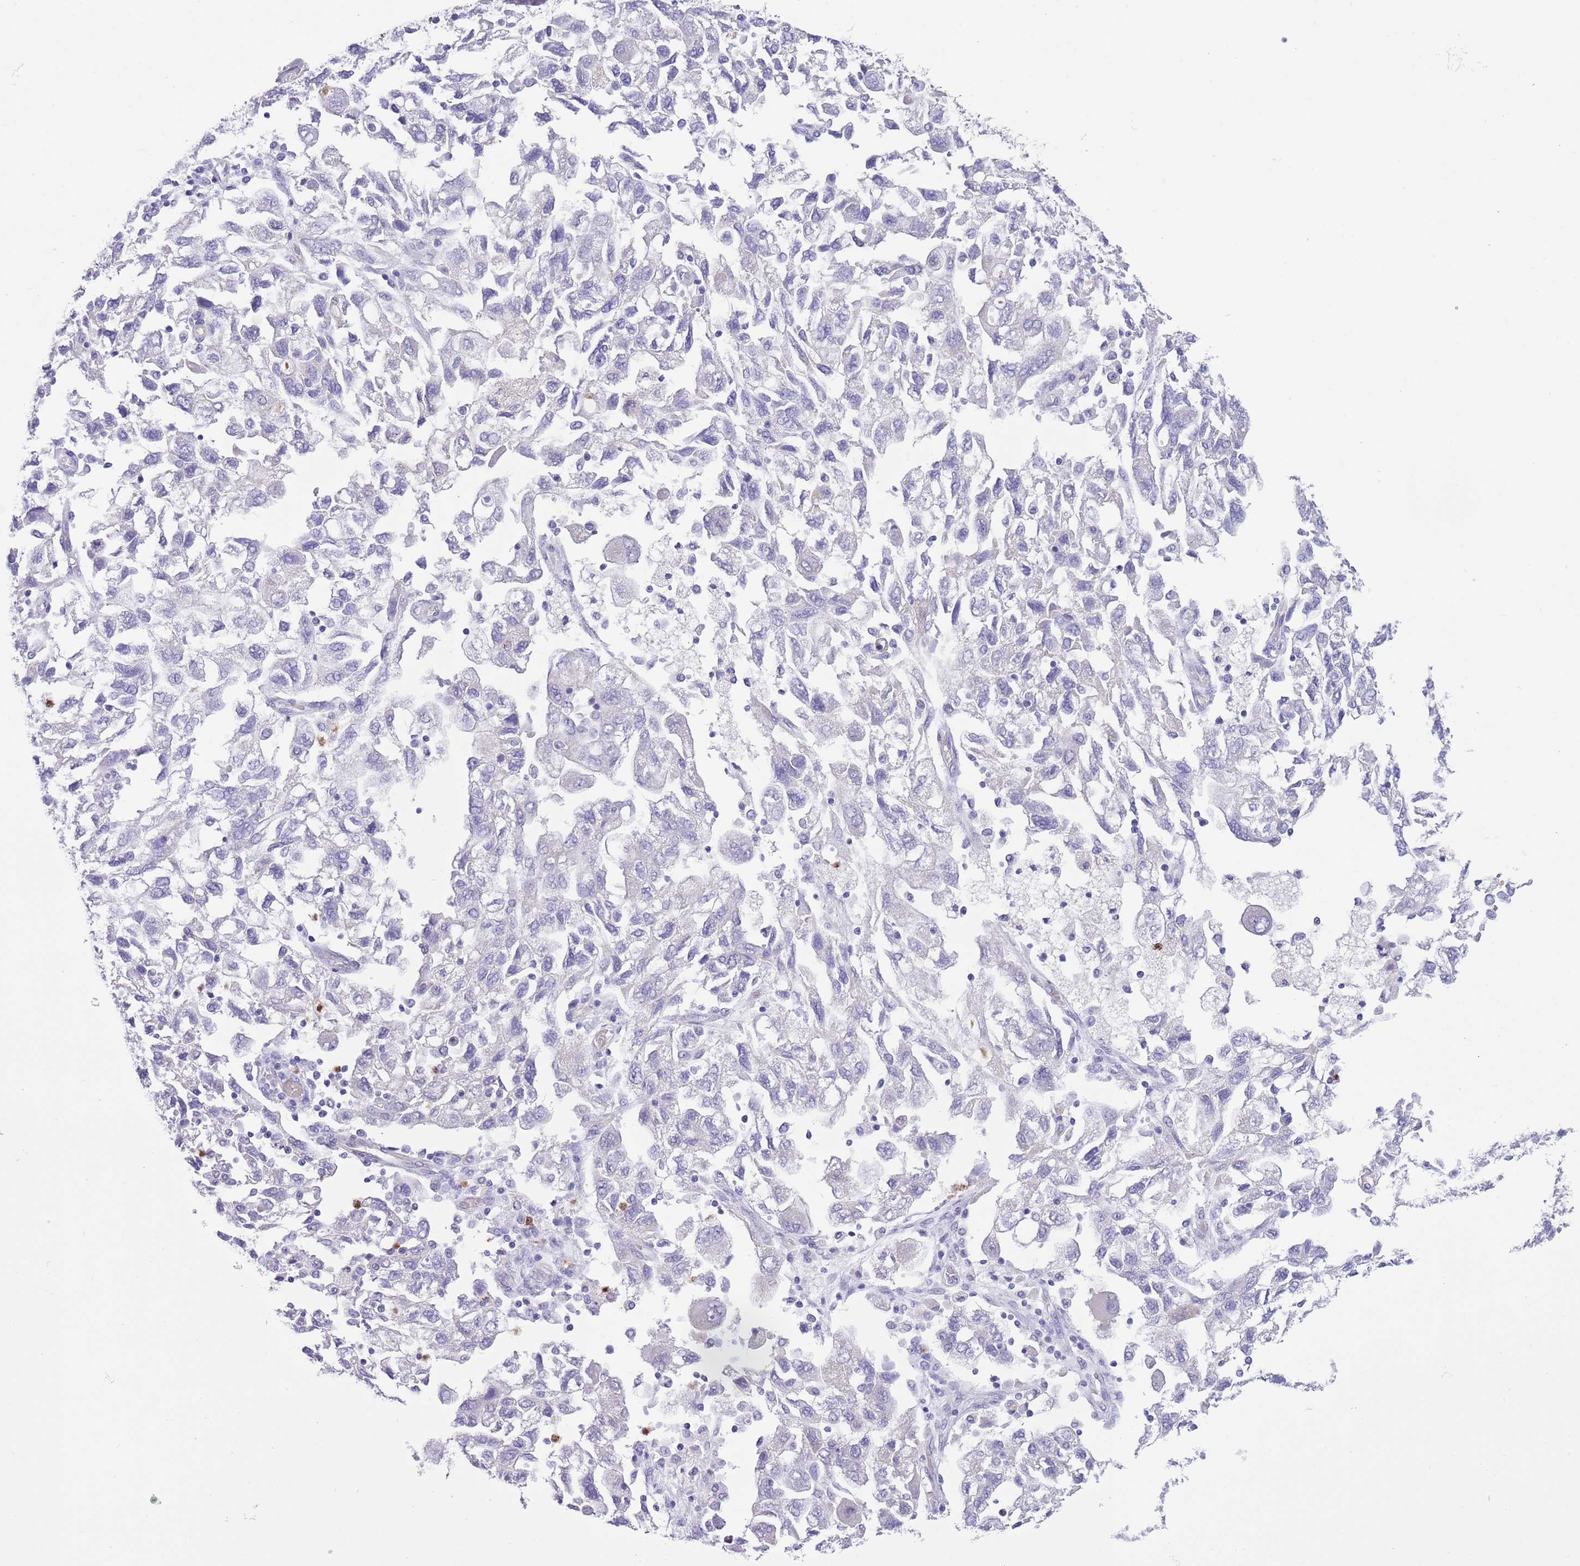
{"staining": {"intensity": "negative", "quantity": "none", "location": "none"}, "tissue": "ovarian cancer", "cell_type": "Tumor cells", "image_type": "cancer", "snomed": [{"axis": "morphology", "description": "Carcinoma, NOS"}, {"axis": "morphology", "description": "Cystadenocarcinoma, serous, NOS"}, {"axis": "topography", "description": "Ovary"}], "caption": "Tumor cells are negative for protein expression in human ovarian serous cystadenocarcinoma.", "gene": "OR6M1", "patient": {"sex": "female", "age": 69}}